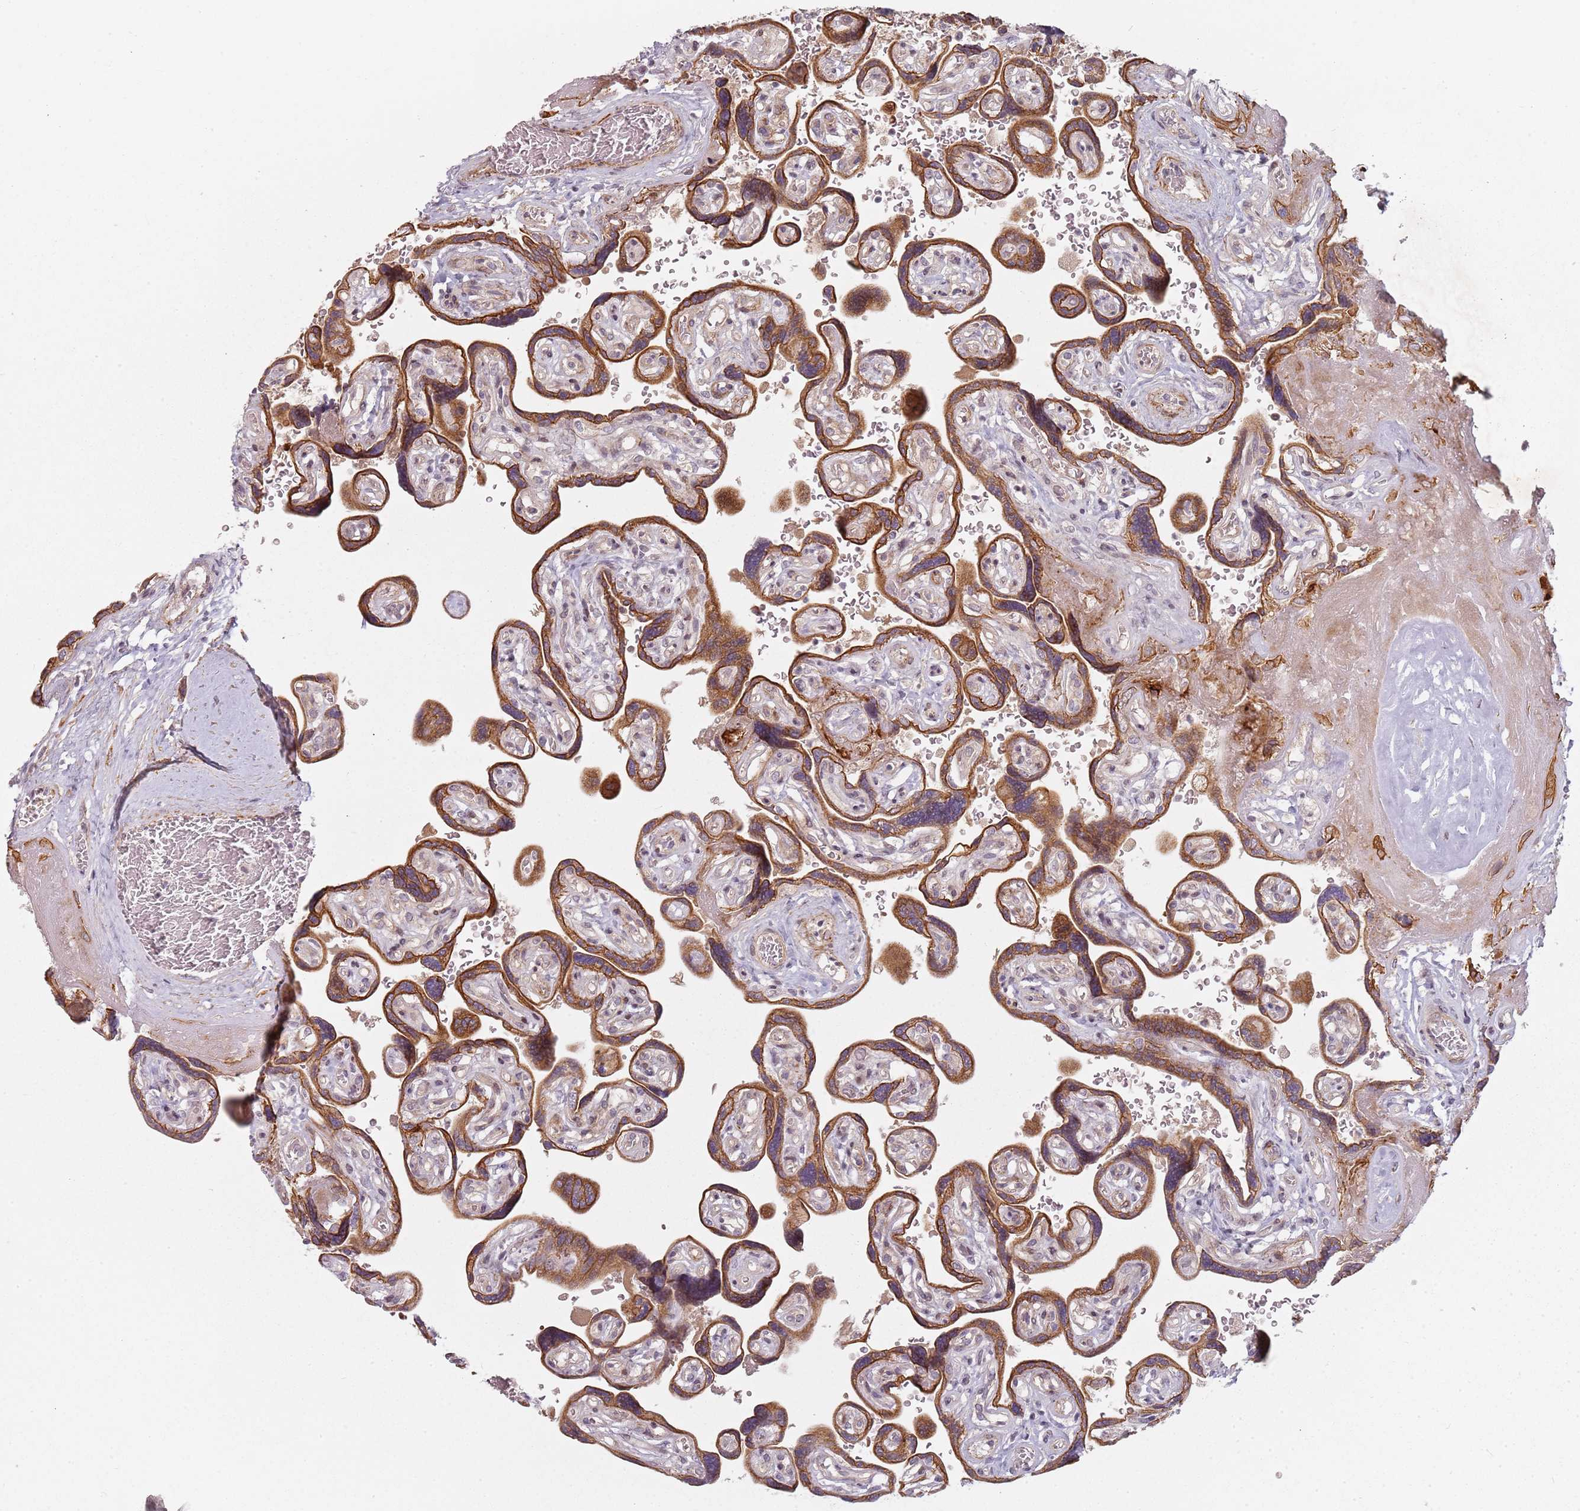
{"staining": {"intensity": "strong", "quantity": ">75%", "location": "cytoplasmic/membranous"}, "tissue": "placenta", "cell_type": "Decidual cells", "image_type": "normal", "snomed": [{"axis": "morphology", "description": "Normal tissue, NOS"}, {"axis": "topography", "description": "Placenta"}], "caption": "The histopathology image demonstrates staining of benign placenta, revealing strong cytoplasmic/membranous protein staining (brown color) within decidual cells. (brown staining indicates protein expression, while blue staining denotes nuclei).", "gene": "RPS6KA2", "patient": {"sex": "female", "age": 32}}